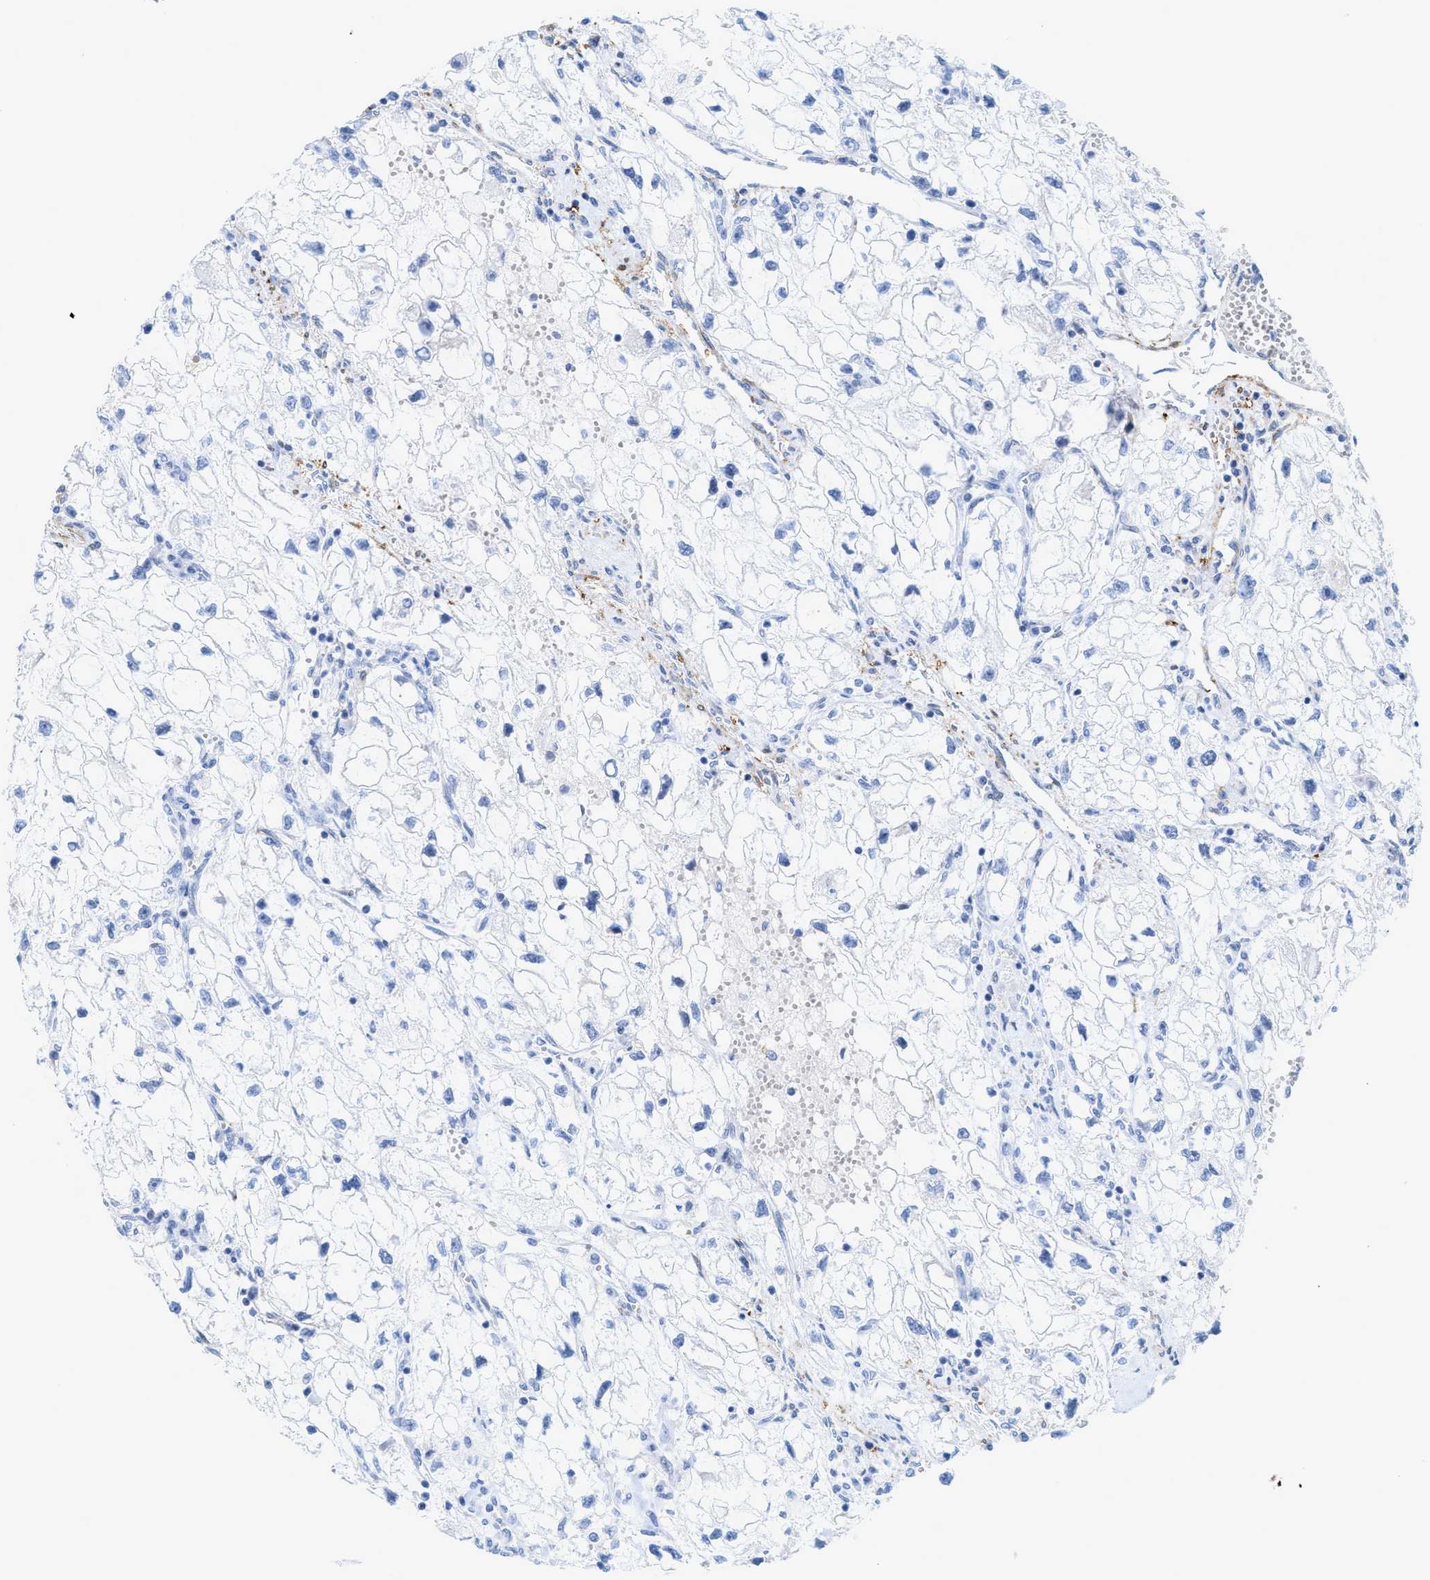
{"staining": {"intensity": "negative", "quantity": "none", "location": "none"}, "tissue": "renal cancer", "cell_type": "Tumor cells", "image_type": "cancer", "snomed": [{"axis": "morphology", "description": "Adenocarcinoma, NOS"}, {"axis": "topography", "description": "Kidney"}], "caption": "An immunohistochemistry (IHC) image of renal cancer is shown. There is no staining in tumor cells of renal cancer.", "gene": "TAGLN", "patient": {"sex": "female", "age": 70}}